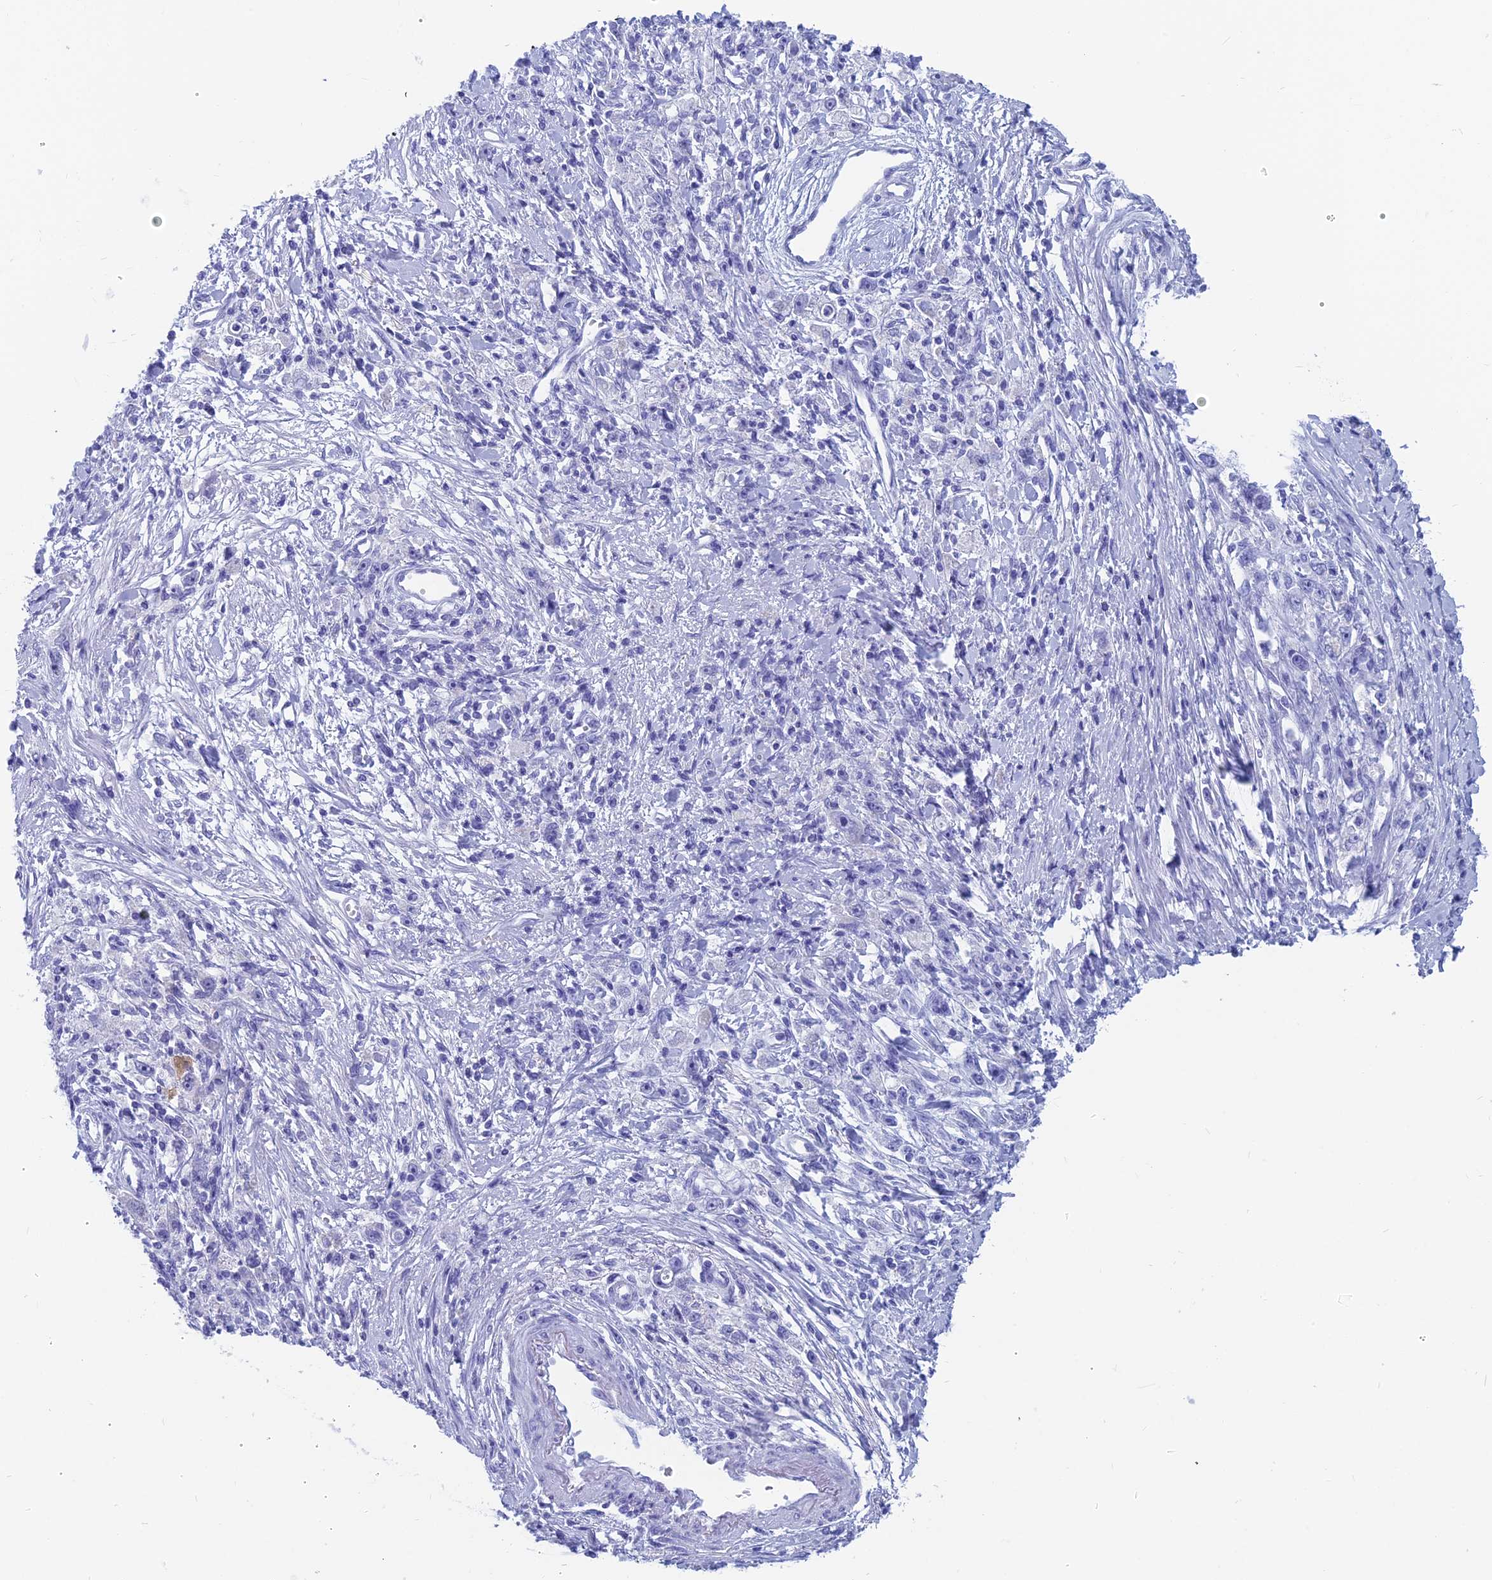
{"staining": {"intensity": "negative", "quantity": "none", "location": "none"}, "tissue": "stomach cancer", "cell_type": "Tumor cells", "image_type": "cancer", "snomed": [{"axis": "morphology", "description": "Adenocarcinoma, NOS"}, {"axis": "topography", "description": "Stomach"}], "caption": "High magnification brightfield microscopy of stomach adenocarcinoma stained with DAB (brown) and counterstained with hematoxylin (blue): tumor cells show no significant positivity.", "gene": "CAPS", "patient": {"sex": "female", "age": 59}}